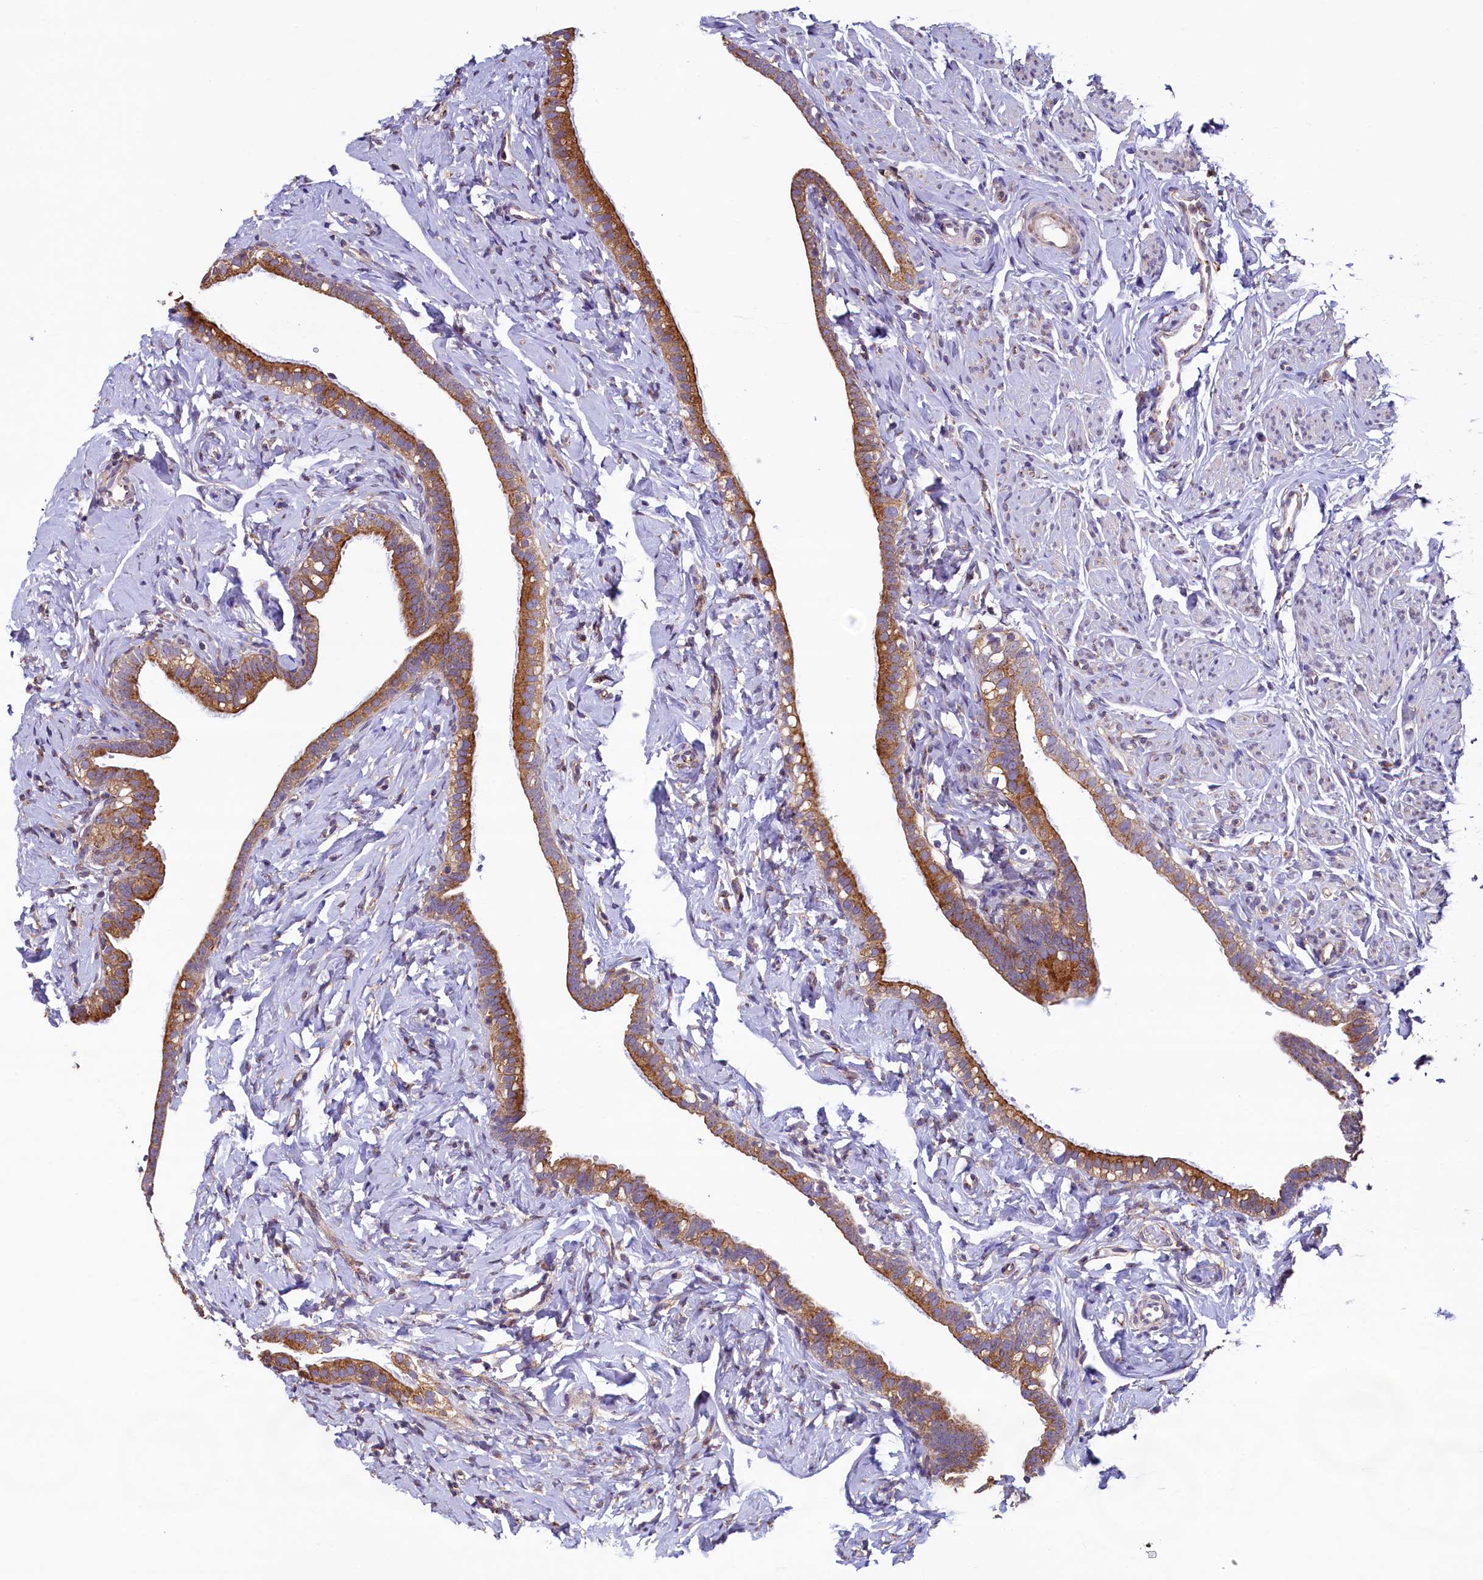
{"staining": {"intensity": "moderate", "quantity": ">75%", "location": "cytoplasmic/membranous"}, "tissue": "fallopian tube", "cell_type": "Glandular cells", "image_type": "normal", "snomed": [{"axis": "morphology", "description": "Normal tissue, NOS"}, {"axis": "topography", "description": "Fallopian tube"}], "caption": "The photomicrograph displays a brown stain indicating the presence of a protein in the cytoplasmic/membranous of glandular cells in fallopian tube. (IHC, brightfield microscopy, high magnification).", "gene": "GPR21", "patient": {"sex": "female", "age": 66}}